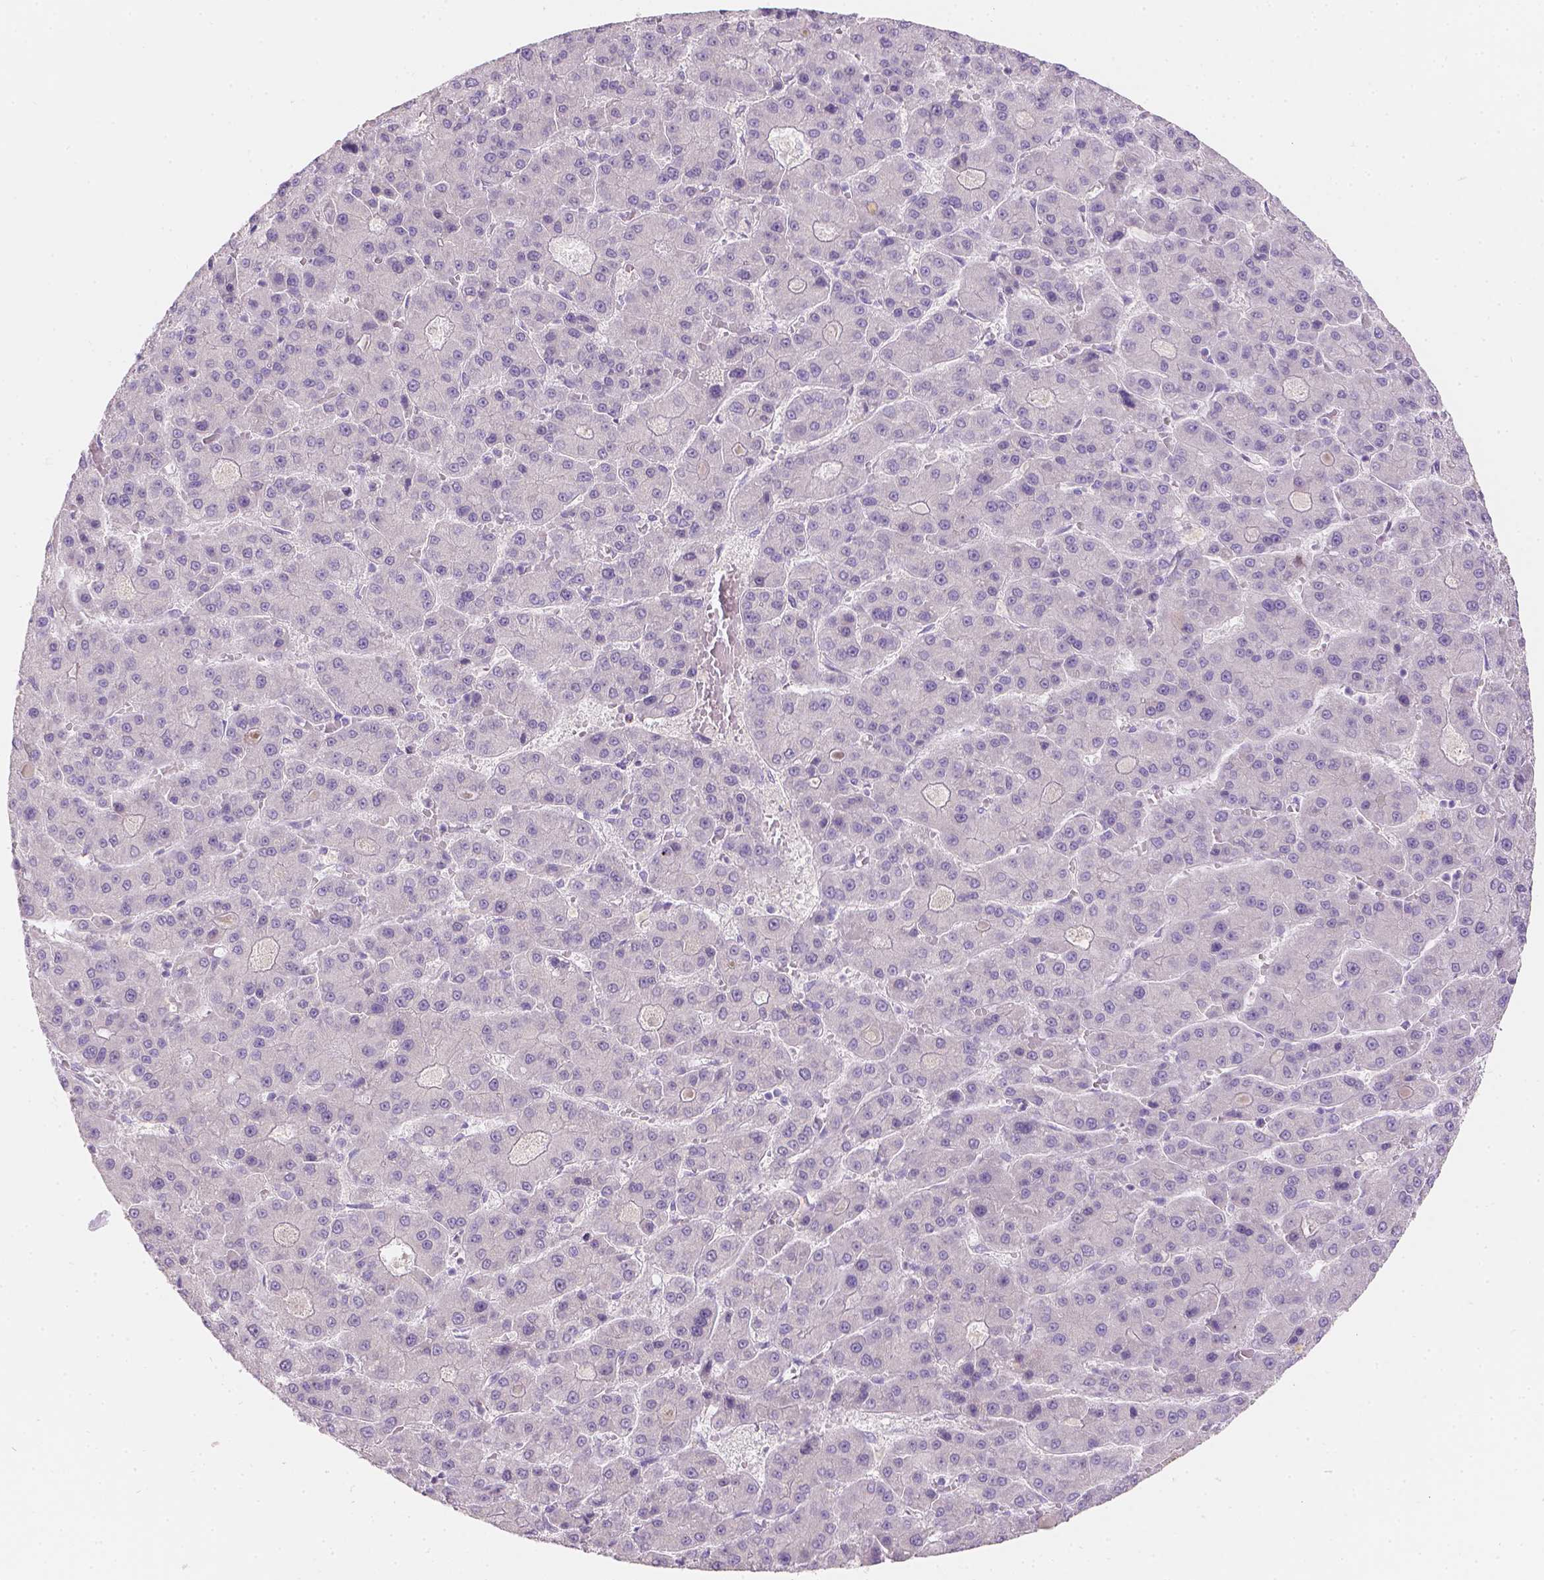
{"staining": {"intensity": "negative", "quantity": "none", "location": "none"}, "tissue": "liver cancer", "cell_type": "Tumor cells", "image_type": "cancer", "snomed": [{"axis": "morphology", "description": "Carcinoma, Hepatocellular, NOS"}, {"axis": "topography", "description": "Liver"}], "caption": "This is an immunohistochemistry (IHC) photomicrograph of liver hepatocellular carcinoma. There is no expression in tumor cells.", "gene": "HTN3", "patient": {"sex": "male", "age": 70}}